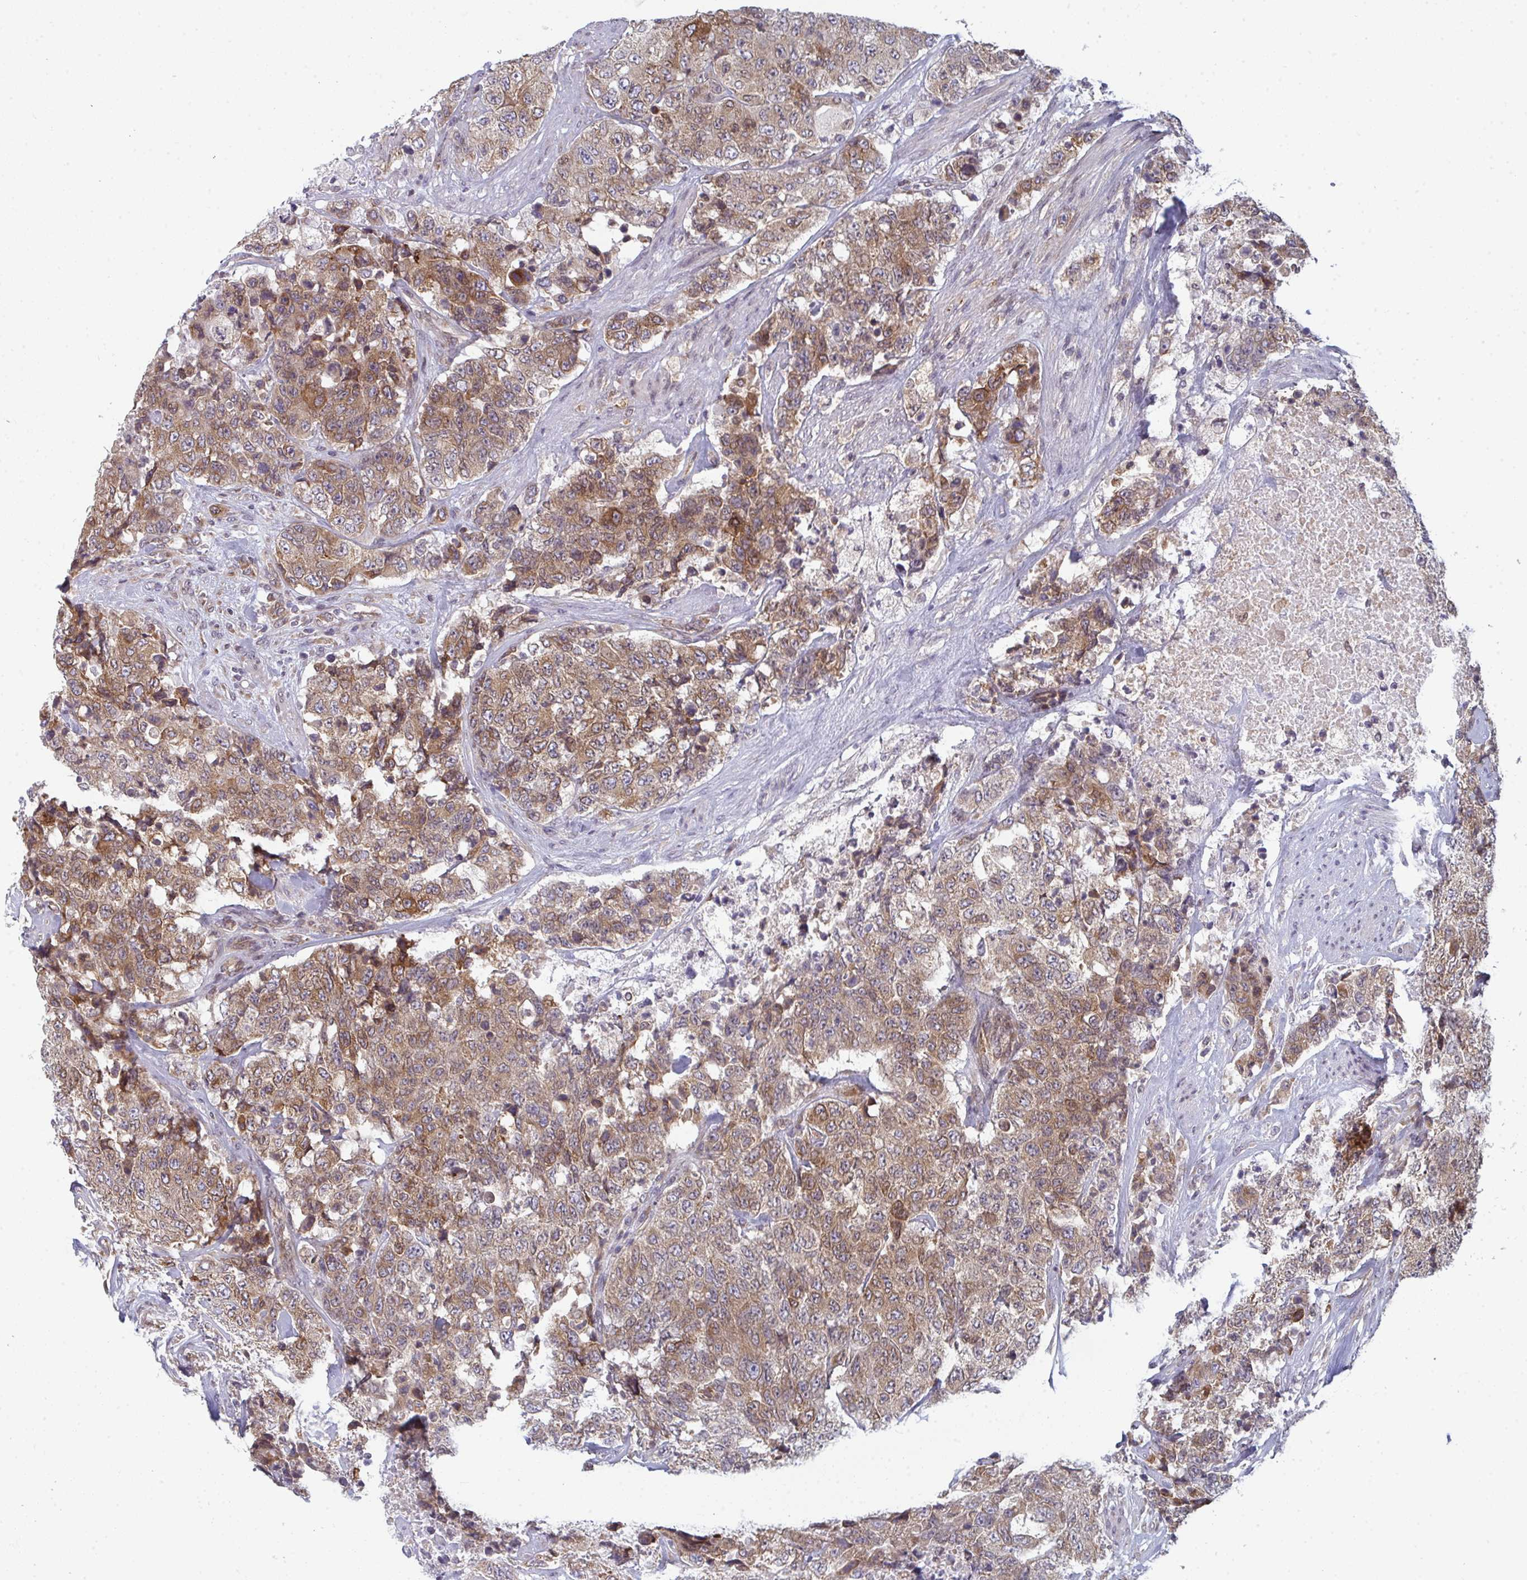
{"staining": {"intensity": "moderate", "quantity": ">75%", "location": "cytoplasmic/membranous"}, "tissue": "urothelial cancer", "cell_type": "Tumor cells", "image_type": "cancer", "snomed": [{"axis": "morphology", "description": "Urothelial carcinoma, High grade"}, {"axis": "topography", "description": "Urinary bladder"}], "caption": "Moderate cytoplasmic/membranous staining for a protein is seen in approximately >75% of tumor cells of urothelial carcinoma (high-grade) using immunohistochemistry (IHC).", "gene": "LYSMD4", "patient": {"sex": "female", "age": 78}}